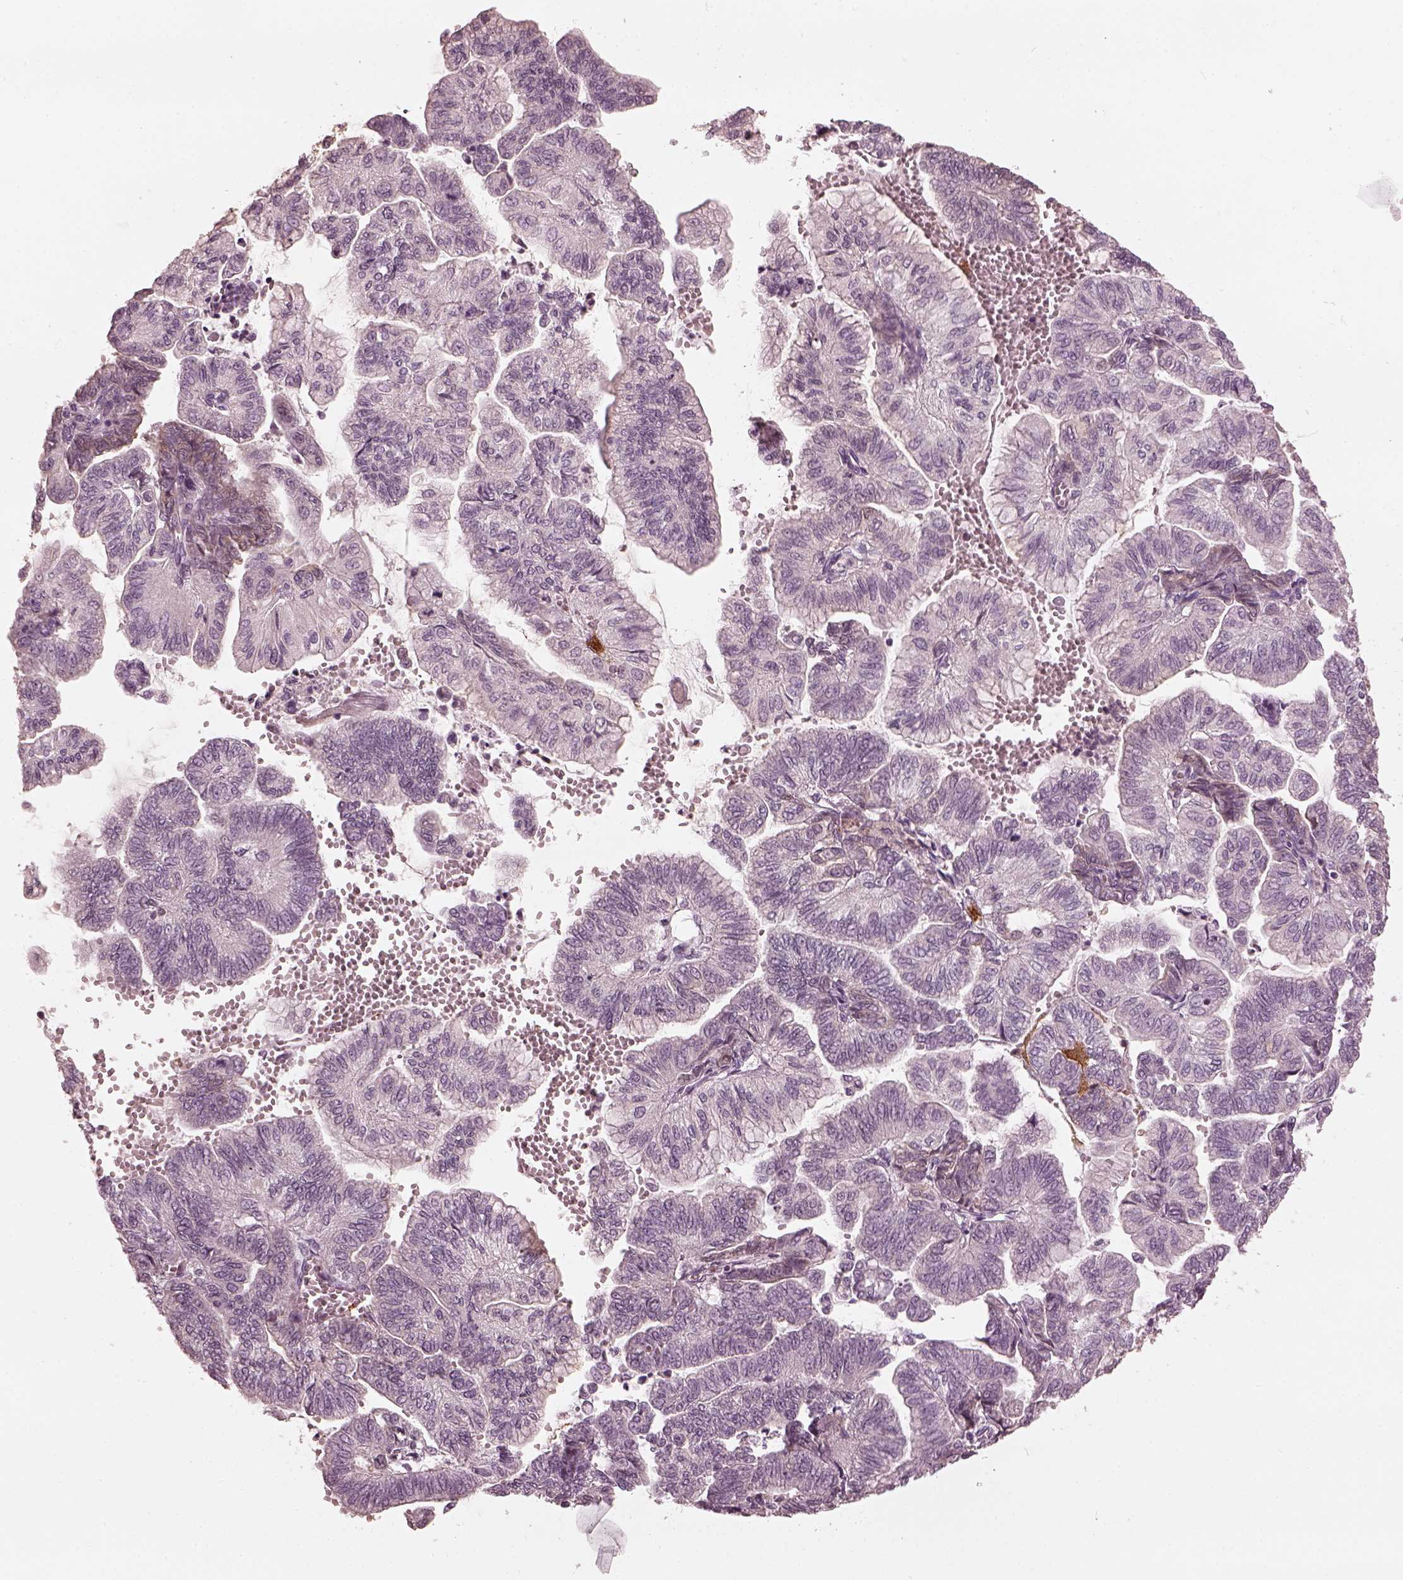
{"staining": {"intensity": "negative", "quantity": "none", "location": "none"}, "tissue": "stomach cancer", "cell_type": "Tumor cells", "image_type": "cancer", "snomed": [{"axis": "morphology", "description": "Adenocarcinoma, NOS"}, {"axis": "topography", "description": "Stomach"}], "caption": "A high-resolution histopathology image shows immunohistochemistry staining of stomach cancer (adenocarcinoma), which demonstrates no significant positivity in tumor cells.", "gene": "PSTPIP2", "patient": {"sex": "male", "age": 83}}